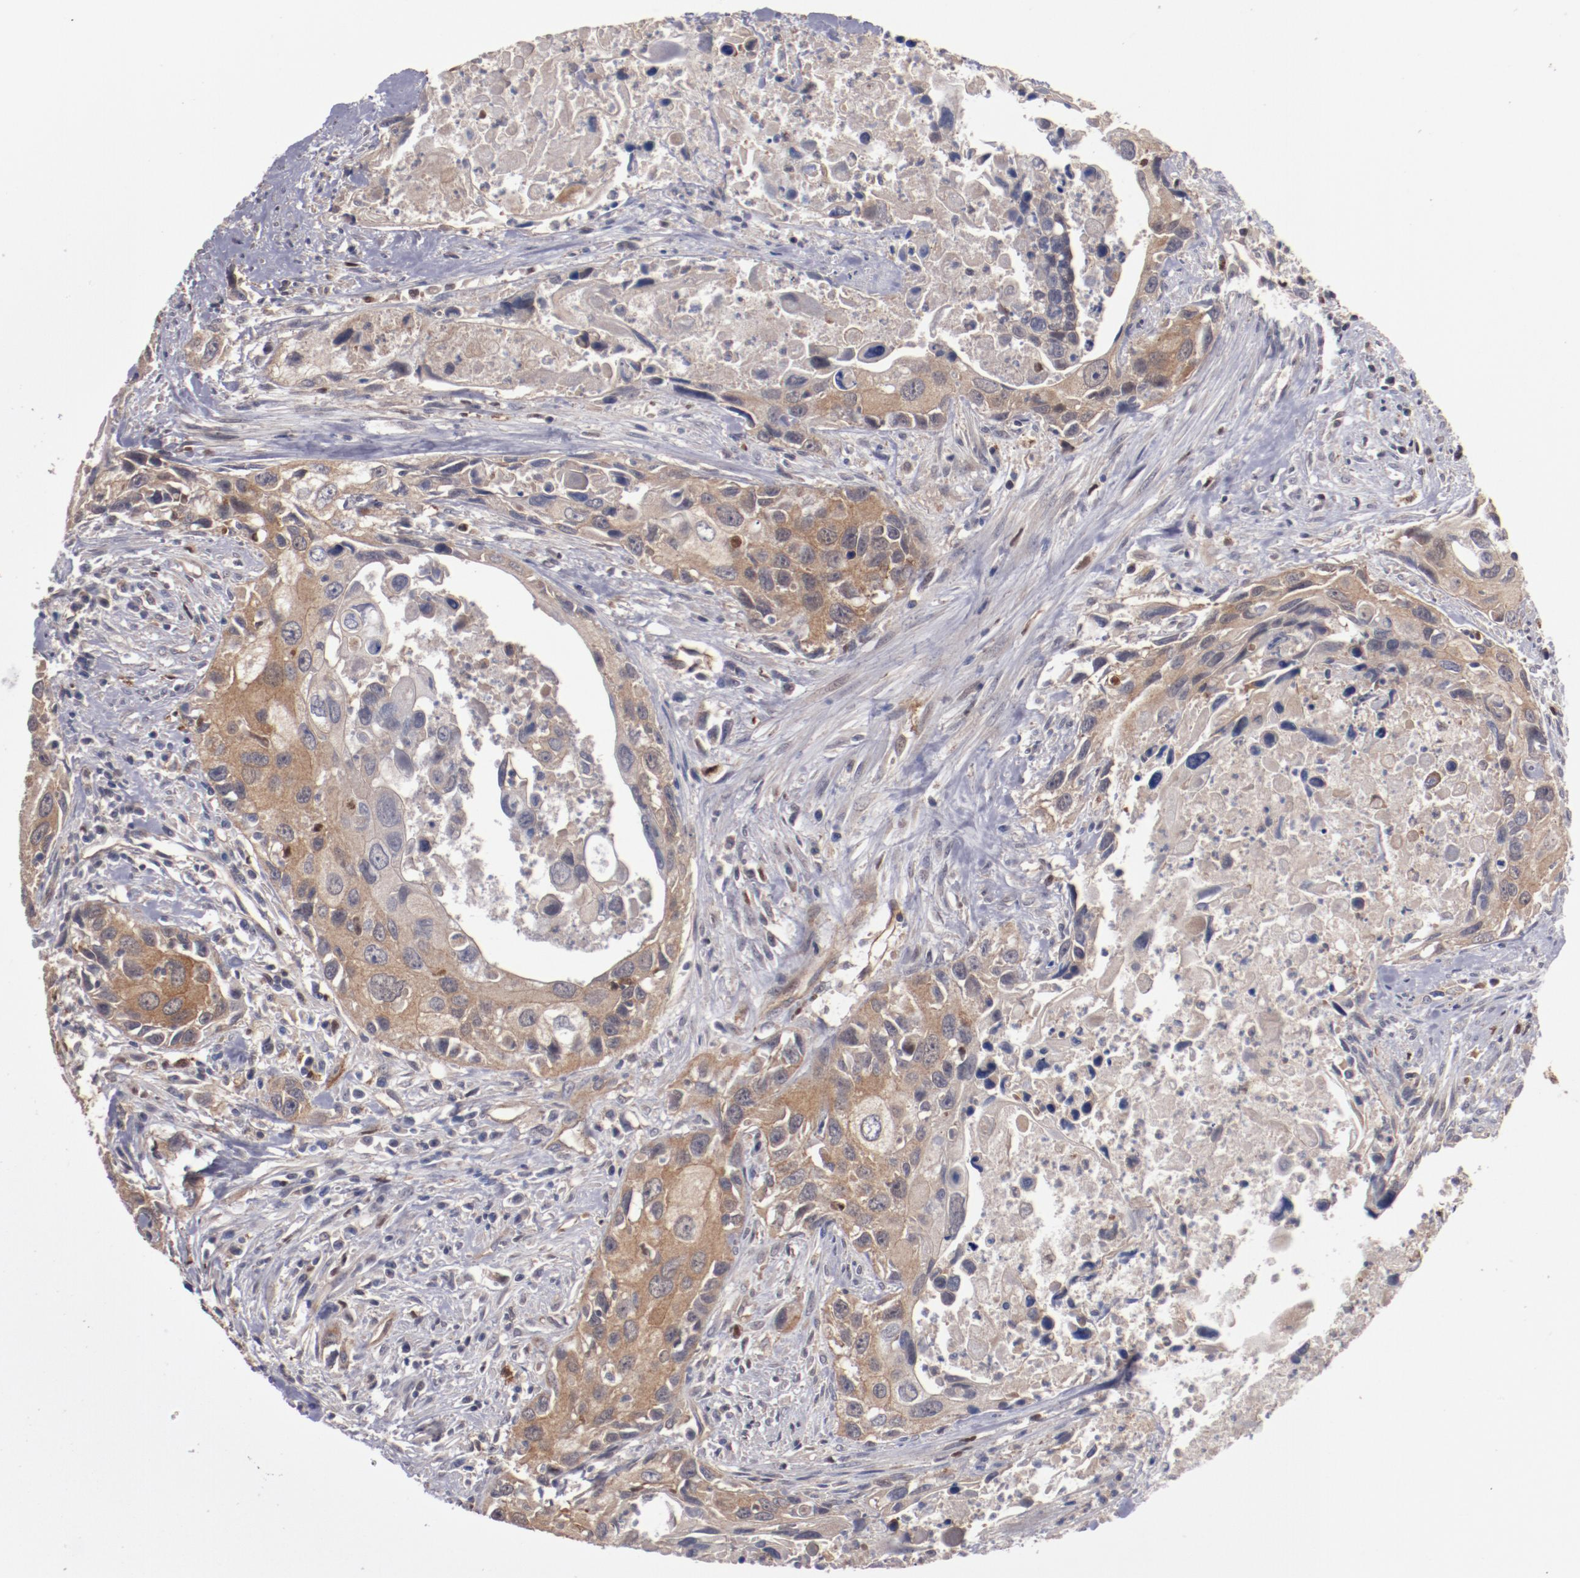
{"staining": {"intensity": "moderate", "quantity": ">75%", "location": "cytoplasmic/membranous"}, "tissue": "urothelial cancer", "cell_type": "Tumor cells", "image_type": "cancer", "snomed": [{"axis": "morphology", "description": "Urothelial carcinoma, High grade"}, {"axis": "topography", "description": "Urinary bladder"}], "caption": "This is a histology image of immunohistochemistry (IHC) staining of urothelial cancer, which shows moderate positivity in the cytoplasmic/membranous of tumor cells.", "gene": "DNAAF2", "patient": {"sex": "male", "age": 71}}